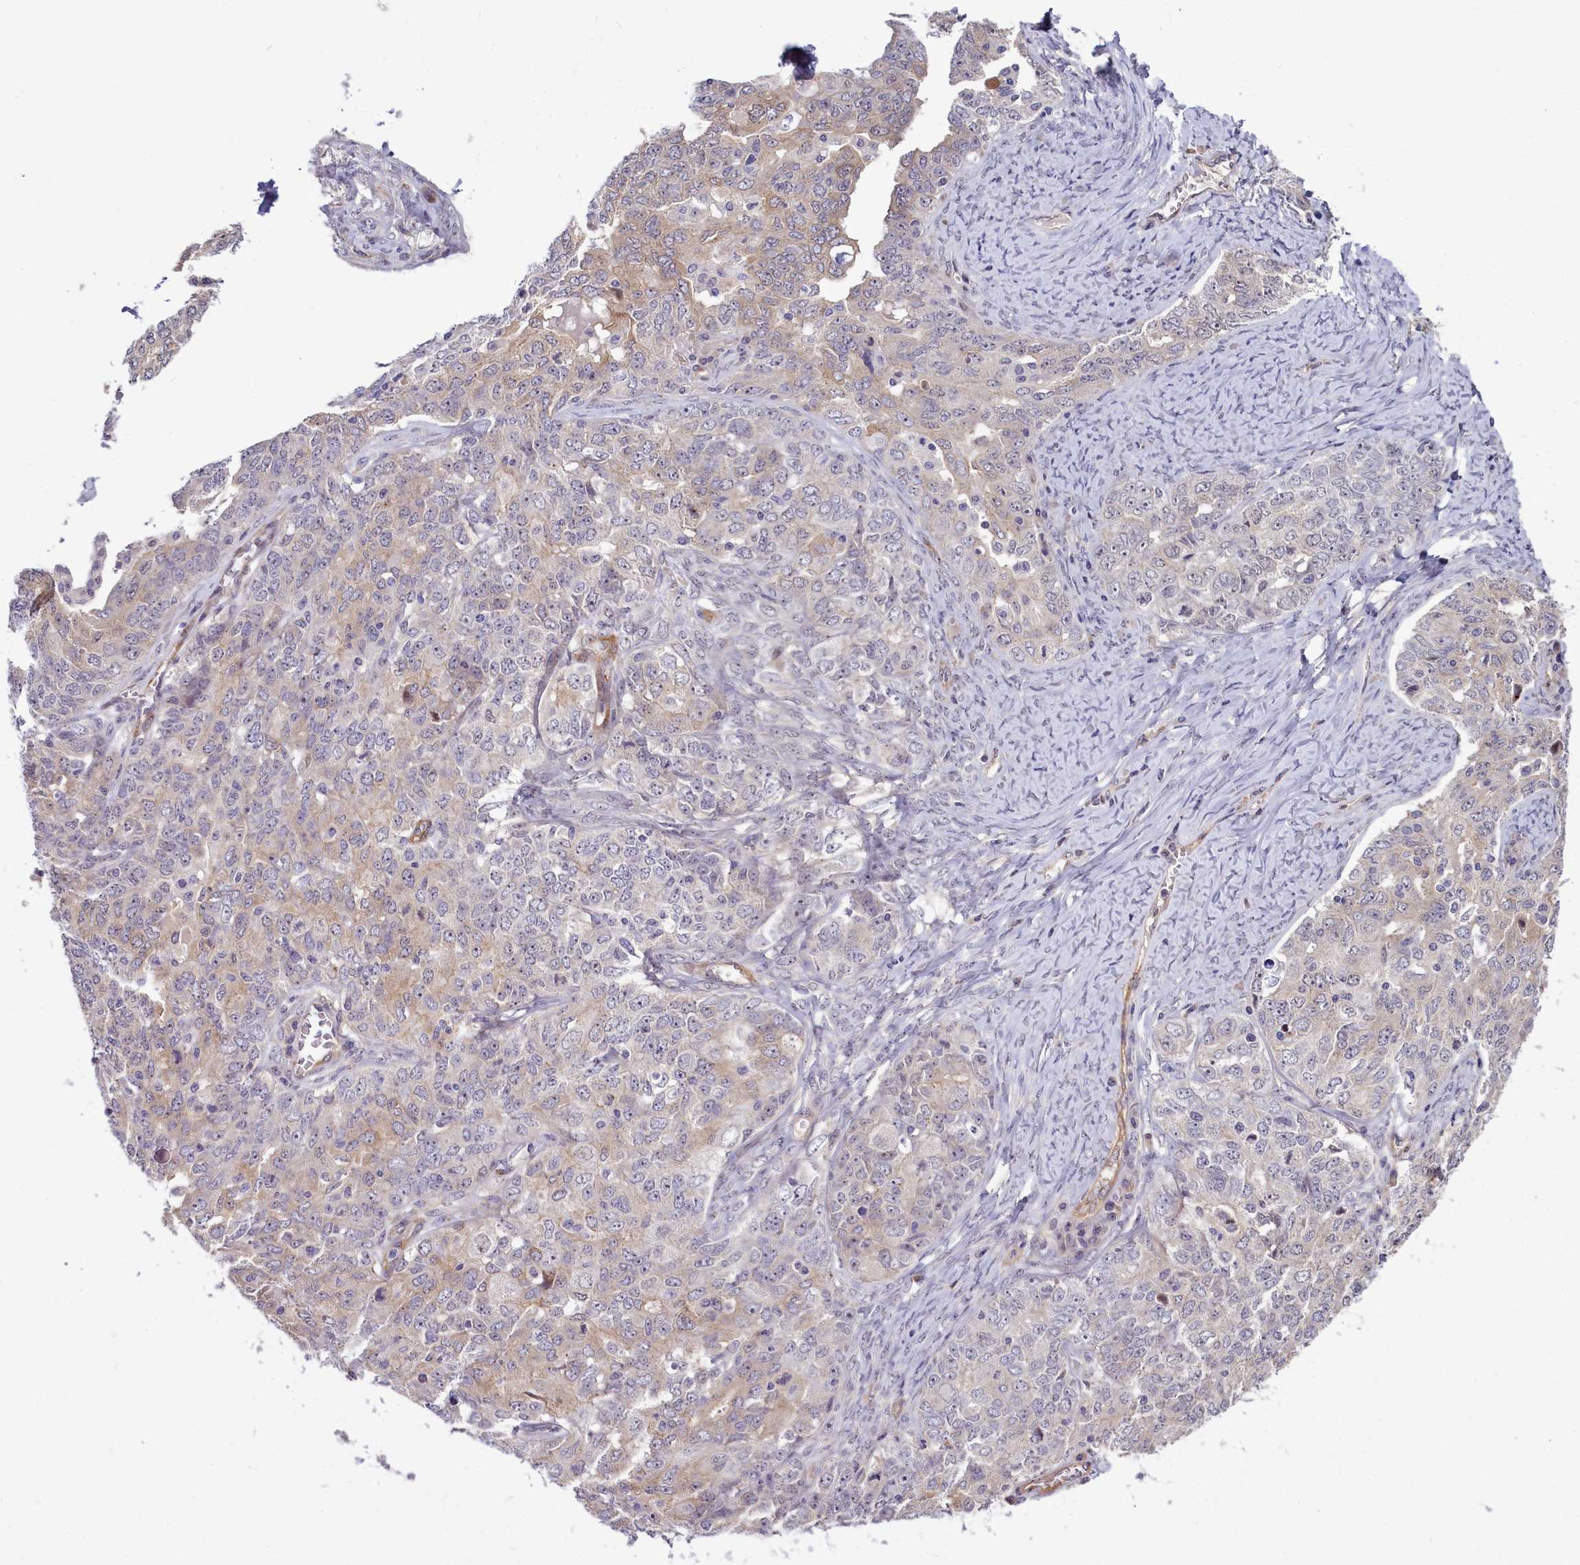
{"staining": {"intensity": "weak", "quantity": "25%-75%", "location": "cytoplasmic/membranous"}, "tissue": "ovarian cancer", "cell_type": "Tumor cells", "image_type": "cancer", "snomed": [{"axis": "morphology", "description": "Carcinoma, endometroid"}, {"axis": "topography", "description": "Ovary"}], "caption": "The histopathology image demonstrates a brown stain indicating the presence of a protein in the cytoplasmic/membranous of tumor cells in ovarian endometroid carcinoma. (DAB IHC, brown staining for protein, blue staining for nuclei).", "gene": "BCAR1", "patient": {"sex": "female", "age": 62}}